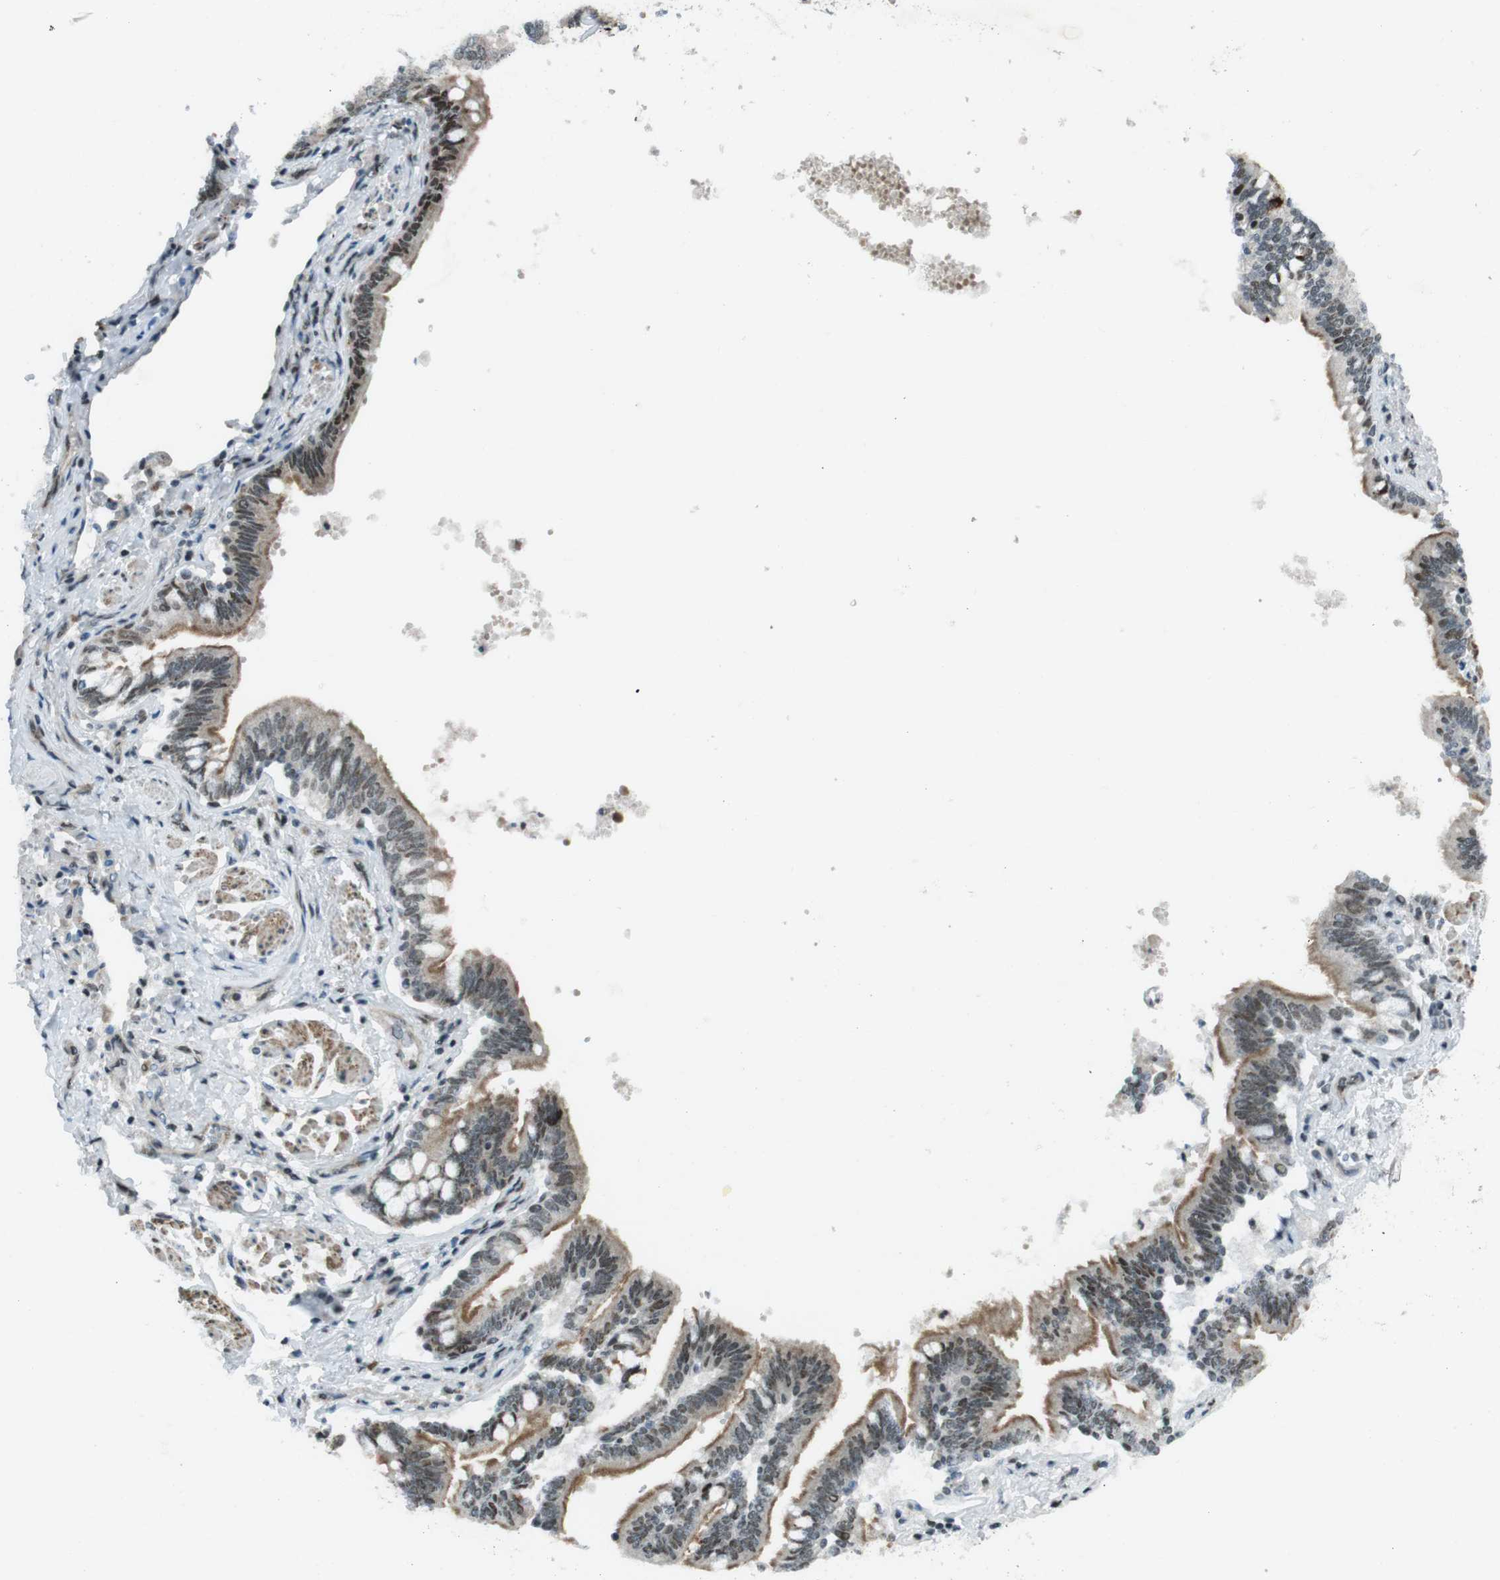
{"staining": {"intensity": "moderate", "quantity": ">75%", "location": "cytoplasmic/membranous,nuclear"}, "tissue": "bronchus", "cell_type": "Respiratory epithelial cells", "image_type": "normal", "snomed": [{"axis": "morphology", "description": "Normal tissue, NOS"}, {"axis": "topography", "description": "Bronchus"}, {"axis": "topography", "description": "Lung"}], "caption": "High-power microscopy captured an immunohistochemistry (IHC) photomicrograph of benign bronchus, revealing moderate cytoplasmic/membranous,nuclear staining in approximately >75% of respiratory epithelial cells.", "gene": "PBRM1", "patient": {"sex": "male", "age": 64}}